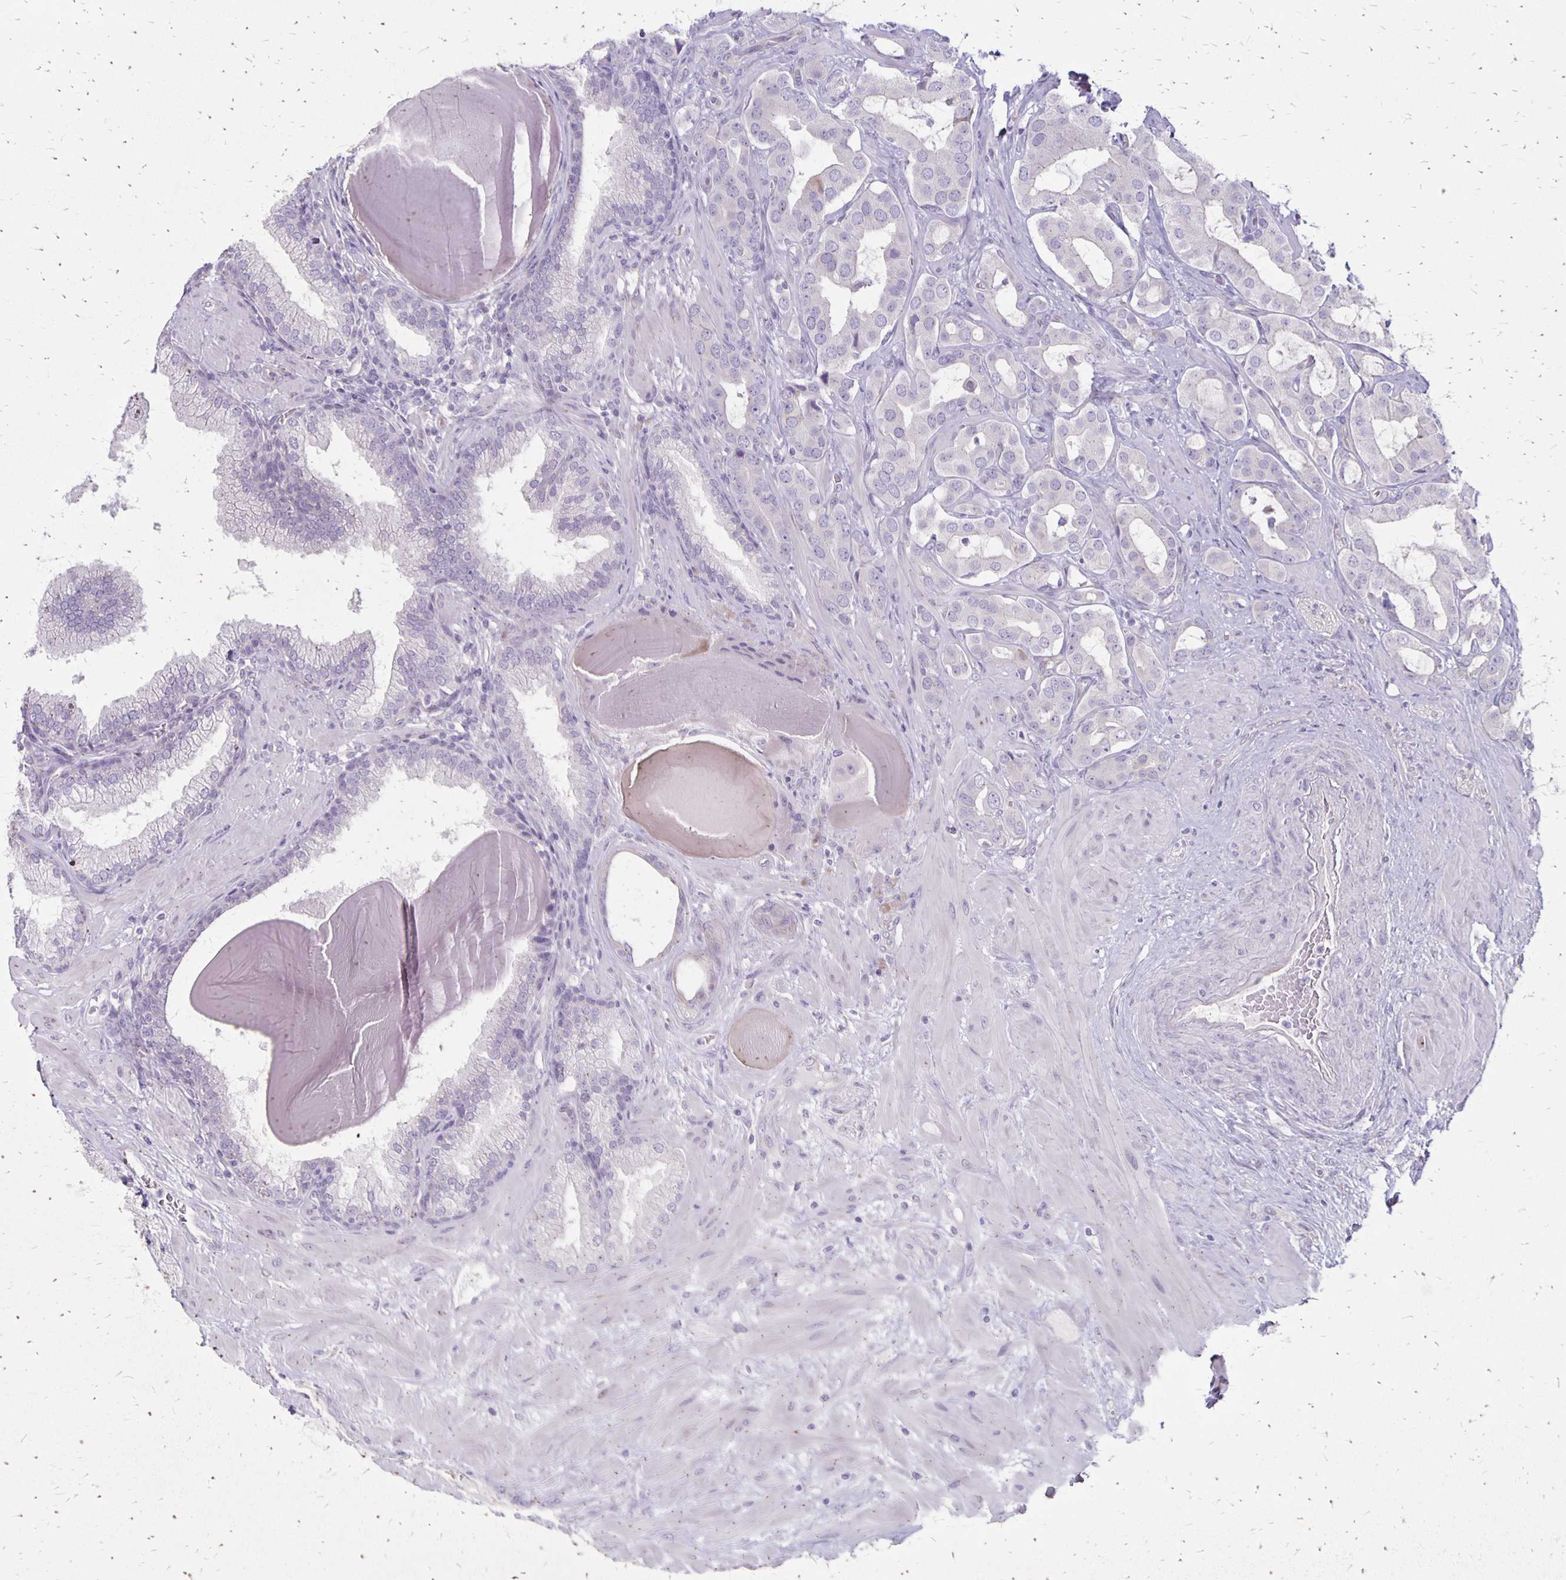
{"staining": {"intensity": "negative", "quantity": "none", "location": "none"}, "tissue": "prostate cancer", "cell_type": "Tumor cells", "image_type": "cancer", "snomed": [{"axis": "morphology", "description": "Adenocarcinoma, Low grade"}, {"axis": "topography", "description": "Prostate"}], "caption": "High magnification brightfield microscopy of prostate cancer (low-grade adenocarcinoma) stained with DAB (brown) and counterstained with hematoxylin (blue): tumor cells show no significant staining.", "gene": "HOMER1", "patient": {"sex": "male", "age": 57}}